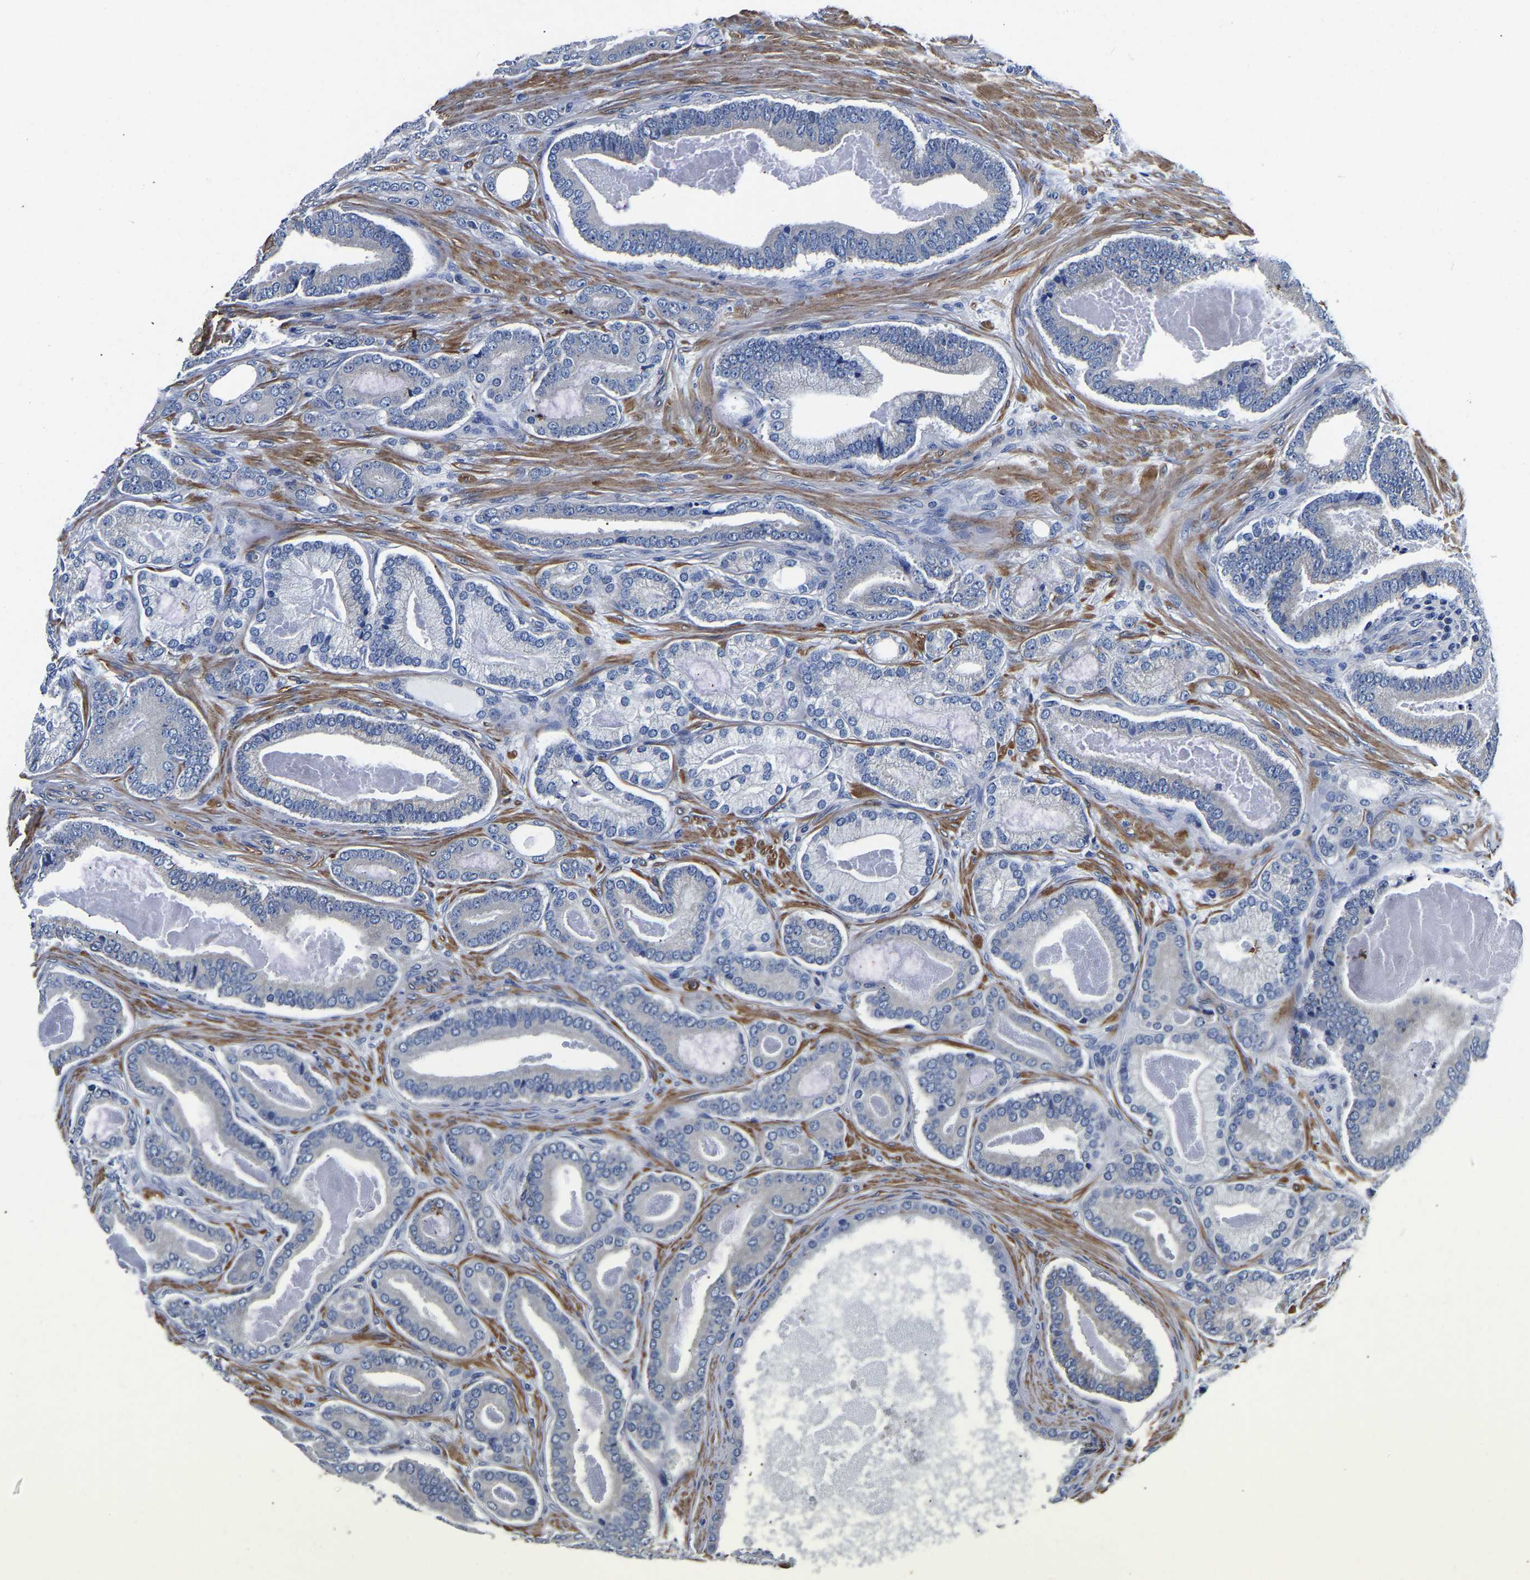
{"staining": {"intensity": "negative", "quantity": "none", "location": "none"}, "tissue": "prostate cancer", "cell_type": "Tumor cells", "image_type": "cancer", "snomed": [{"axis": "morphology", "description": "Adenocarcinoma, High grade"}, {"axis": "topography", "description": "Prostate"}], "caption": "This is a image of immunohistochemistry (IHC) staining of prostate cancer, which shows no positivity in tumor cells.", "gene": "KCTD17", "patient": {"sex": "male", "age": 60}}